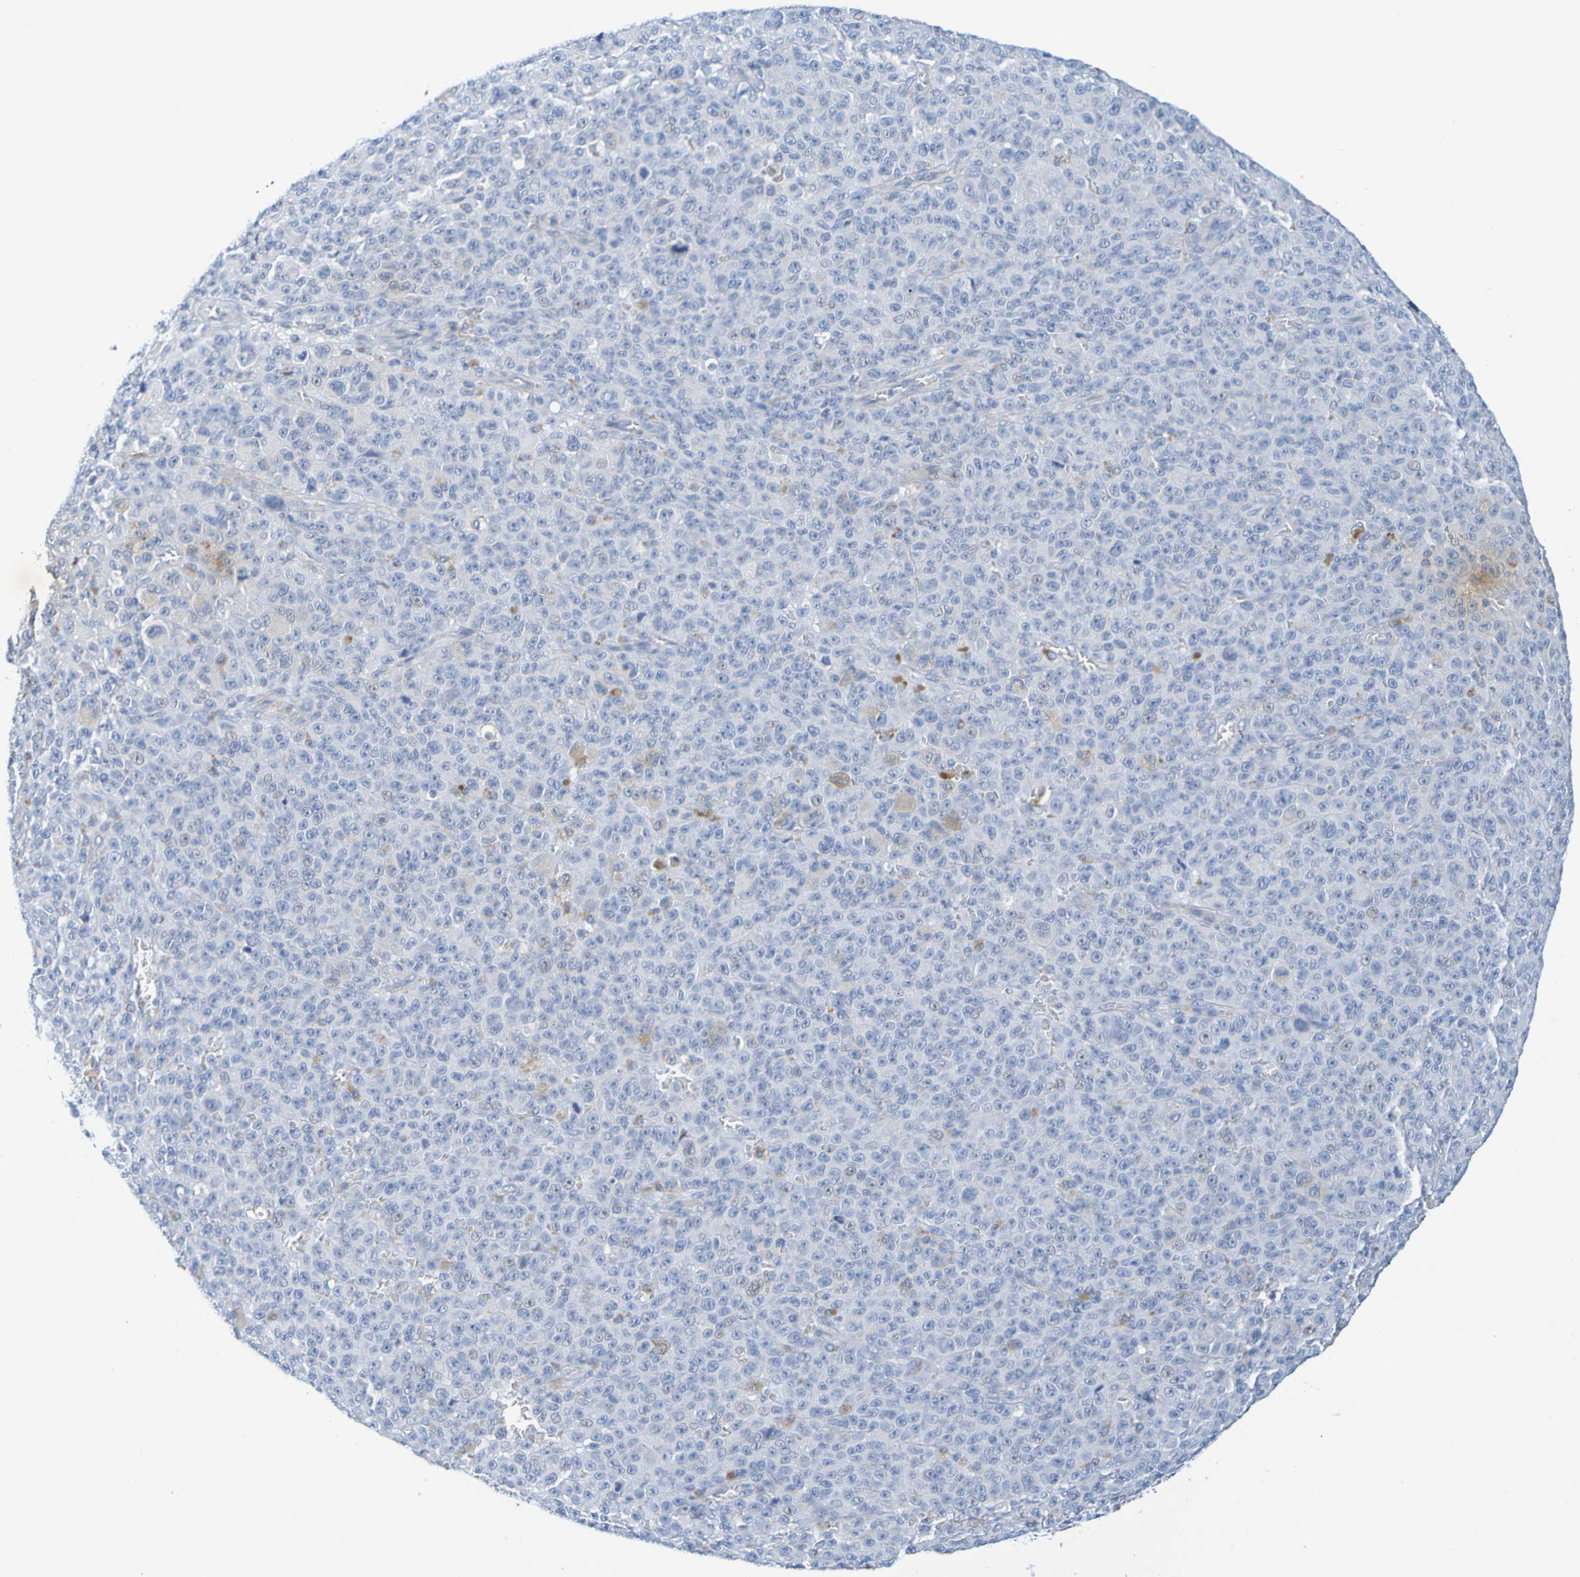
{"staining": {"intensity": "negative", "quantity": "none", "location": "none"}, "tissue": "melanoma", "cell_type": "Tumor cells", "image_type": "cancer", "snomed": [{"axis": "morphology", "description": "Malignant melanoma, NOS"}, {"axis": "topography", "description": "Skin"}], "caption": "This is an immunohistochemistry (IHC) image of human malignant melanoma. There is no positivity in tumor cells.", "gene": "IL10", "patient": {"sex": "female", "age": 82}}